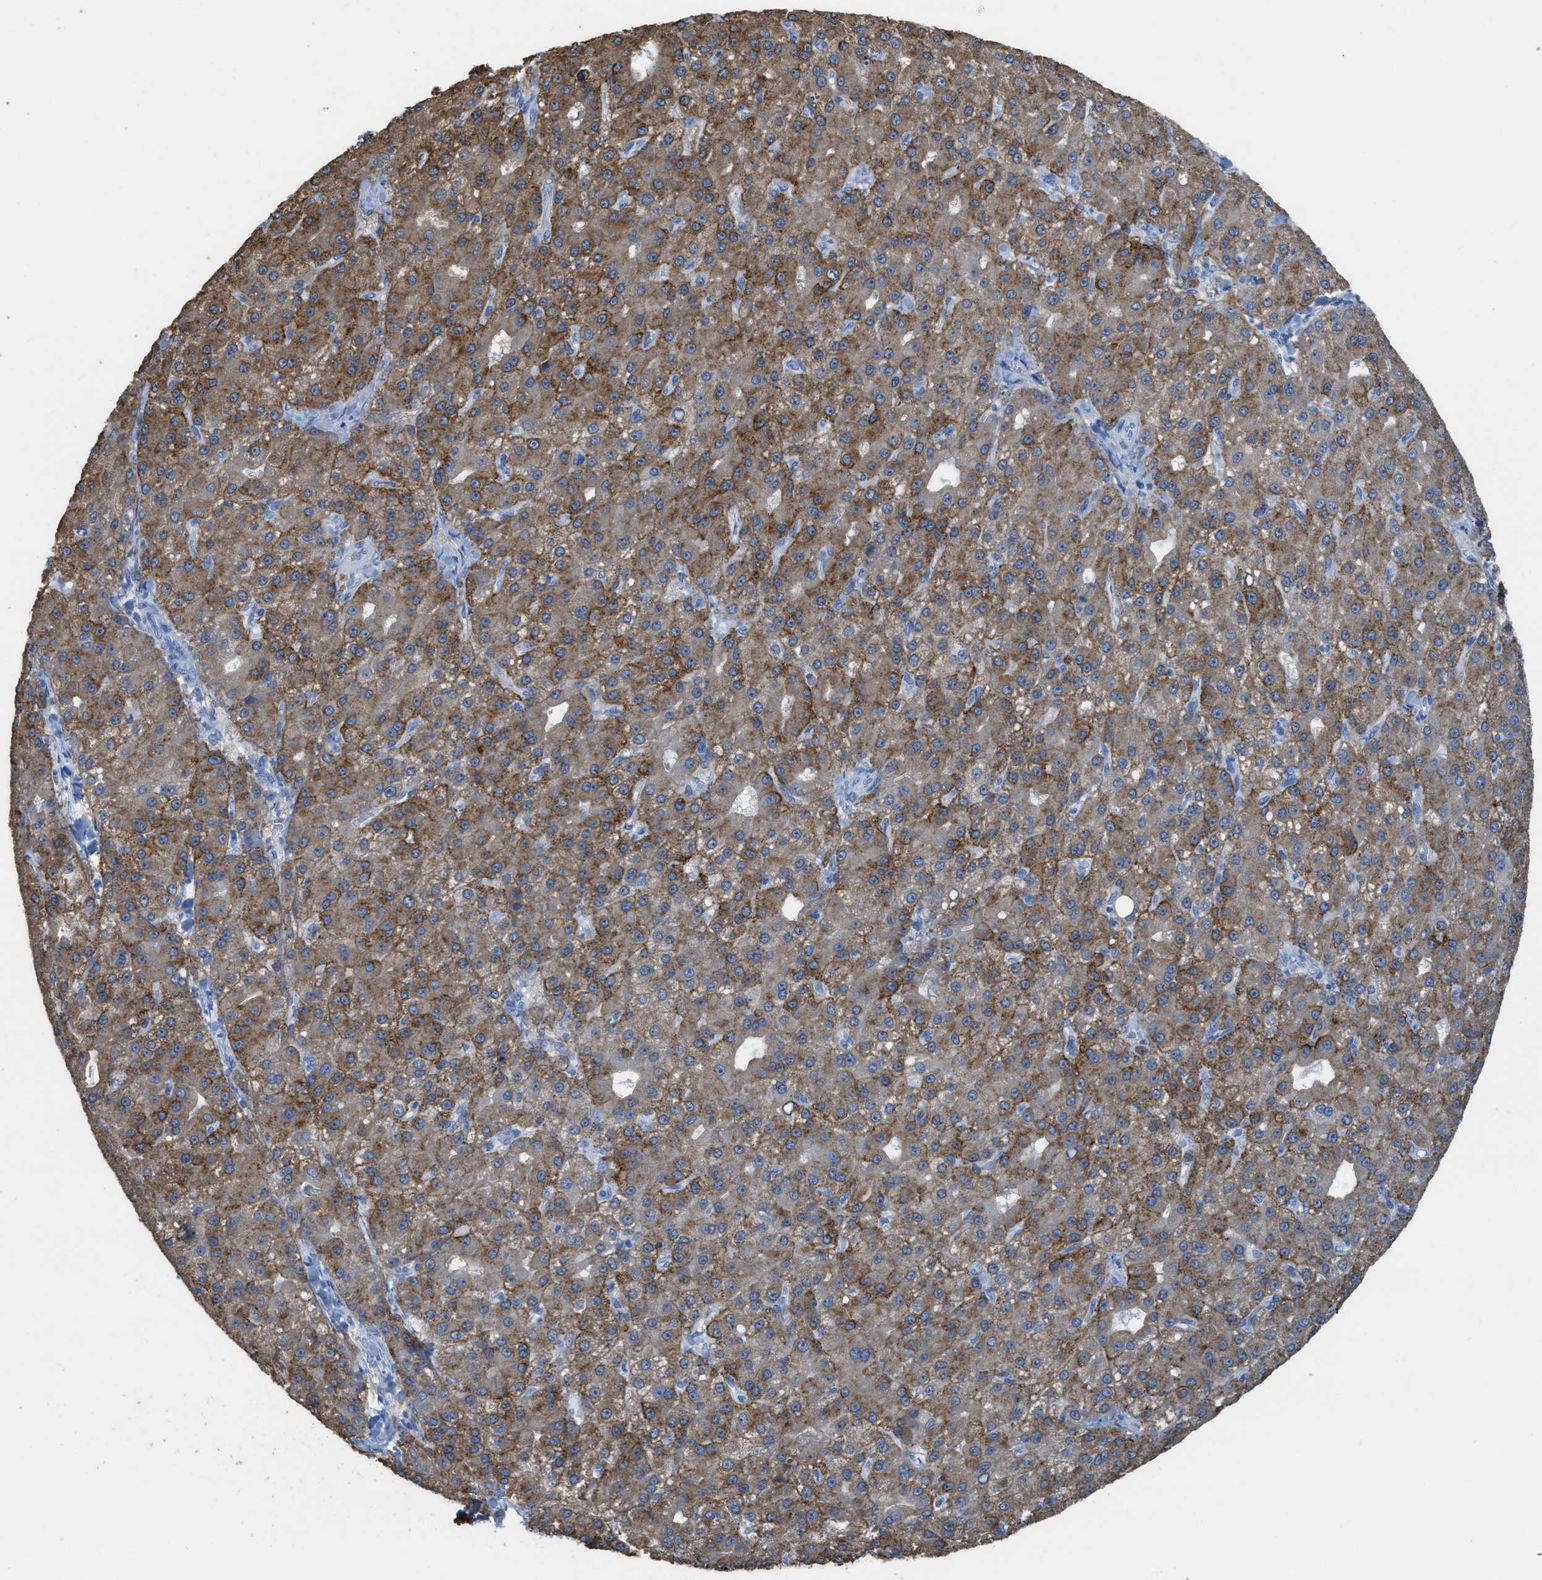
{"staining": {"intensity": "strong", "quantity": "25%-75%", "location": "cytoplasmic/membranous"}, "tissue": "liver cancer", "cell_type": "Tumor cells", "image_type": "cancer", "snomed": [{"axis": "morphology", "description": "Carcinoma, Hepatocellular, NOS"}, {"axis": "topography", "description": "Liver"}], "caption": "High-magnification brightfield microscopy of hepatocellular carcinoma (liver) stained with DAB (brown) and counterstained with hematoxylin (blue). tumor cells exhibit strong cytoplasmic/membranous expression is present in approximately25%-75% of cells.", "gene": "ASGR1", "patient": {"sex": "male", "age": 67}}